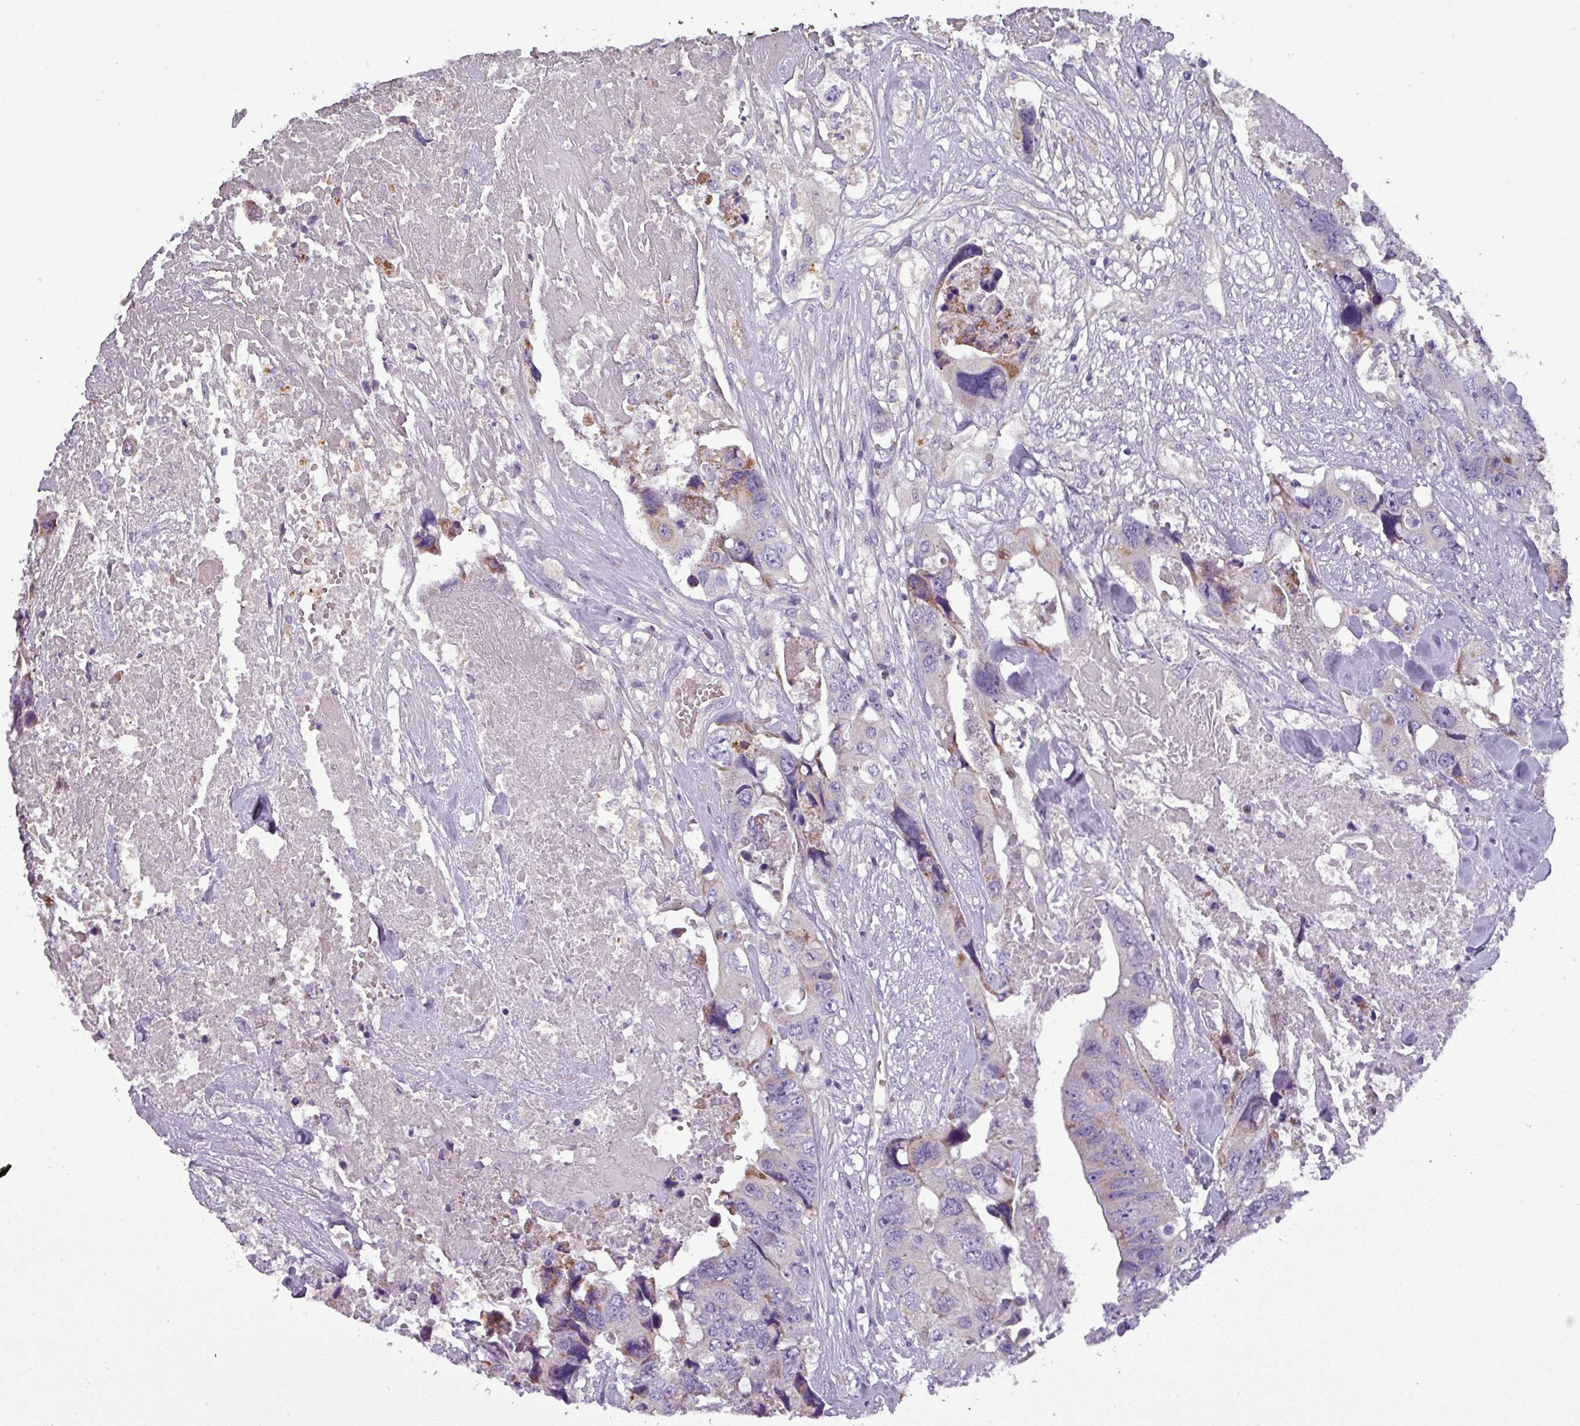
{"staining": {"intensity": "moderate", "quantity": "<25%", "location": "cytoplasmic/membranous"}, "tissue": "colorectal cancer", "cell_type": "Tumor cells", "image_type": "cancer", "snomed": [{"axis": "morphology", "description": "Adenocarcinoma, NOS"}, {"axis": "topography", "description": "Rectum"}], "caption": "Colorectal cancer stained with immunohistochemistry (IHC) shows moderate cytoplasmic/membranous expression in about <25% of tumor cells.", "gene": "PNMA6A", "patient": {"sex": "male", "age": 57}}